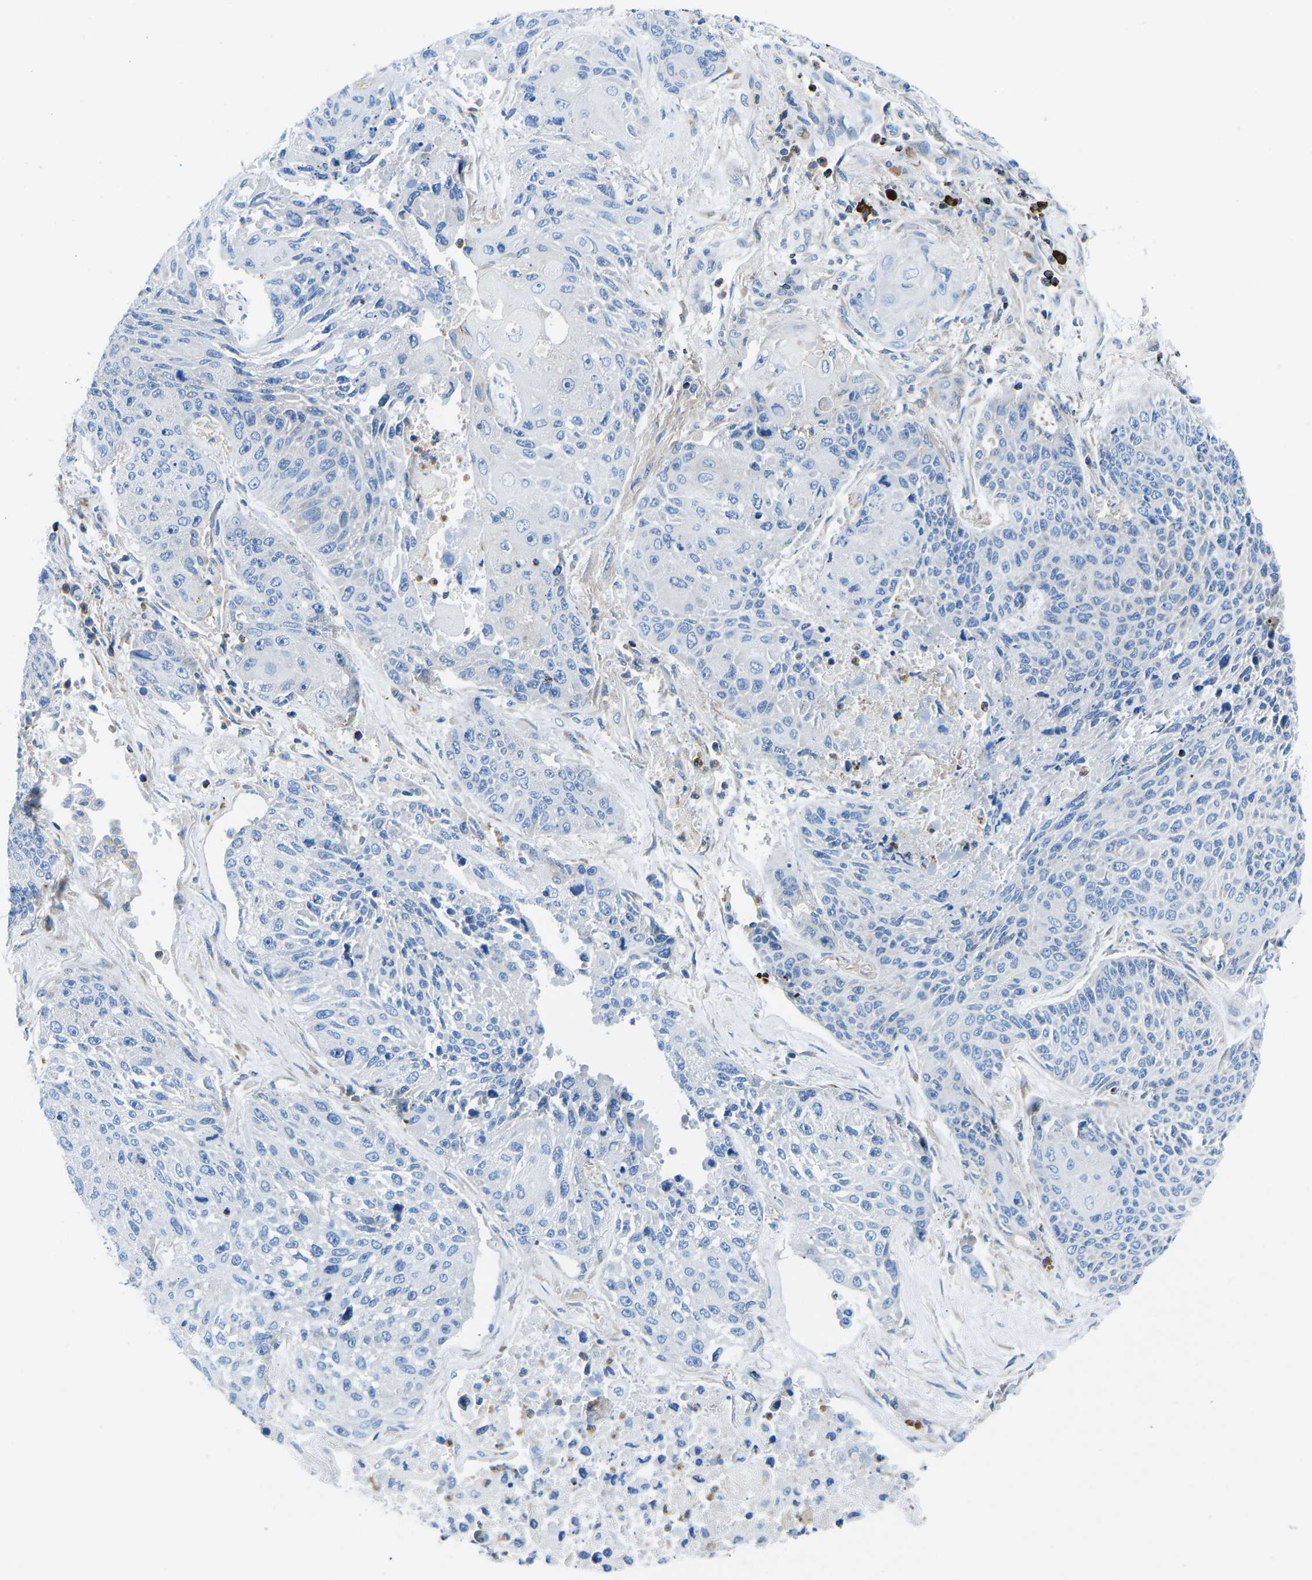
{"staining": {"intensity": "negative", "quantity": "none", "location": "none"}, "tissue": "lung cancer", "cell_type": "Tumor cells", "image_type": "cancer", "snomed": [{"axis": "morphology", "description": "Squamous cell carcinoma, NOS"}, {"axis": "topography", "description": "Lung"}], "caption": "Immunohistochemistry histopathology image of human lung squamous cell carcinoma stained for a protein (brown), which exhibits no staining in tumor cells.", "gene": "MC4R", "patient": {"sex": "male", "age": 61}}